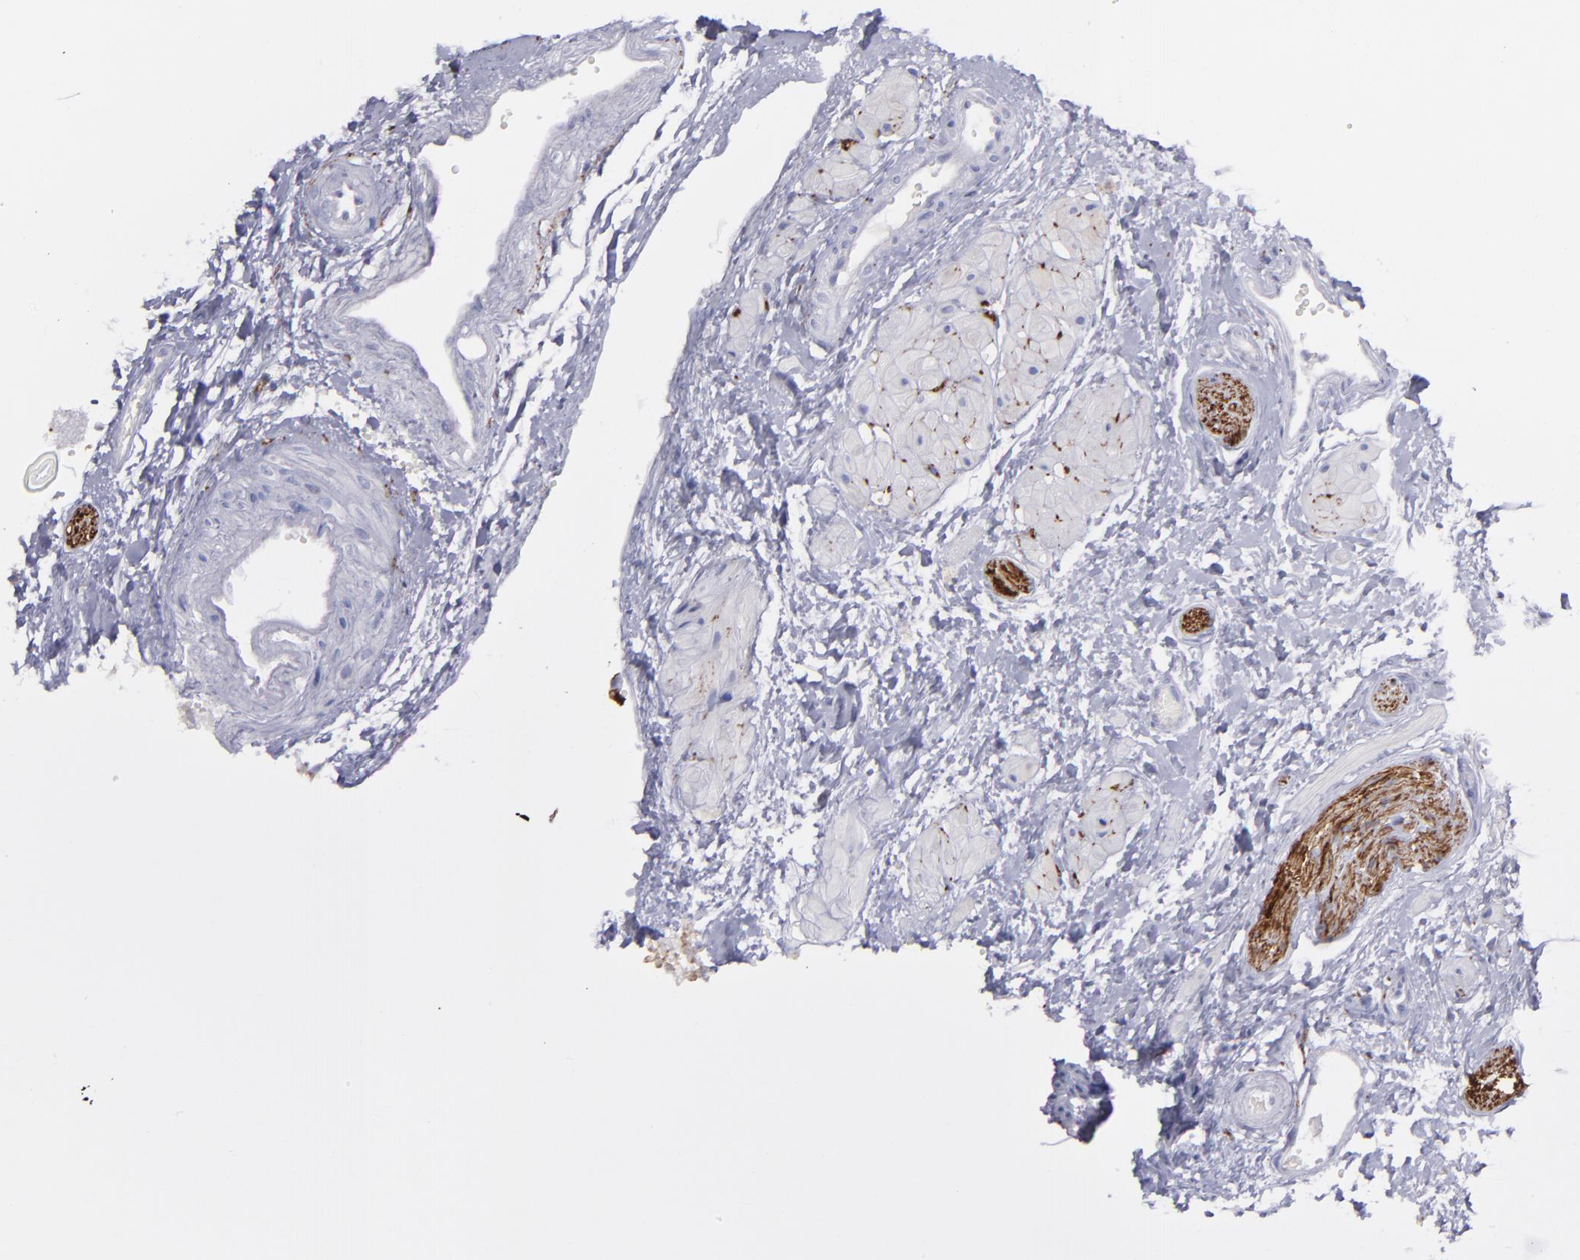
{"staining": {"intensity": "negative", "quantity": "none", "location": "none"}, "tissue": "seminal vesicle", "cell_type": "Glandular cells", "image_type": "normal", "snomed": [{"axis": "morphology", "description": "Normal tissue, NOS"}, {"axis": "topography", "description": "Seminal veicle"}], "caption": "Immunohistochemistry image of normal seminal vesicle: human seminal vesicle stained with DAB shows no significant protein staining in glandular cells.", "gene": "SNAP25", "patient": {"sex": "male", "age": 26}}